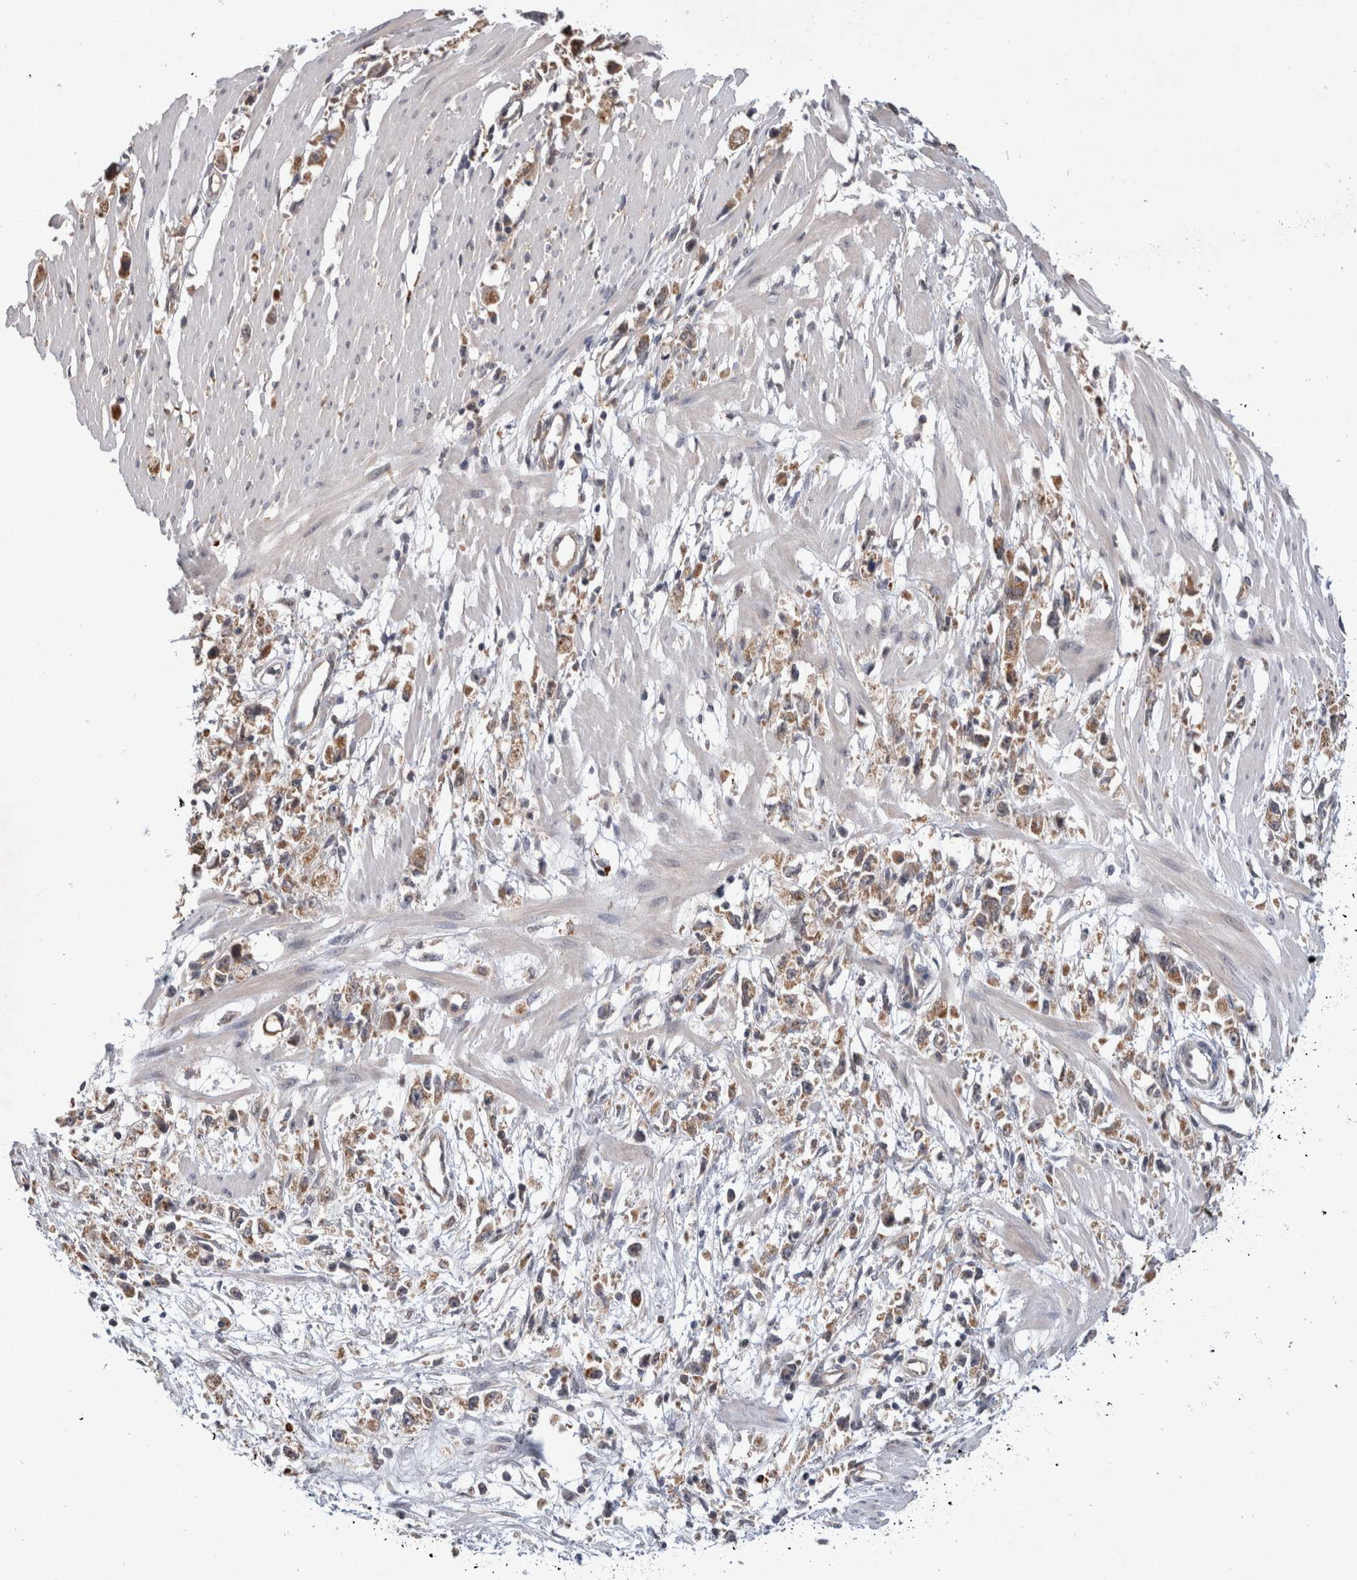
{"staining": {"intensity": "moderate", "quantity": ">75%", "location": "cytoplasmic/membranous"}, "tissue": "stomach cancer", "cell_type": "Tumor cells", "image_type": "cancer", "snomed": [{"axis": "morphology", "description": "Adenocarcinoma, NOS"}, {"axis": "topography", "description": "Stomach"}], "caption": "About >75% of tumor cells in stomach adenocarcinoma show moderate cytoplasmic/membranous protein positivity as visualized by brown immunohistochemical staining.", "gene": "MRPL37", "patient": {"sex": "female", "age": 59}}